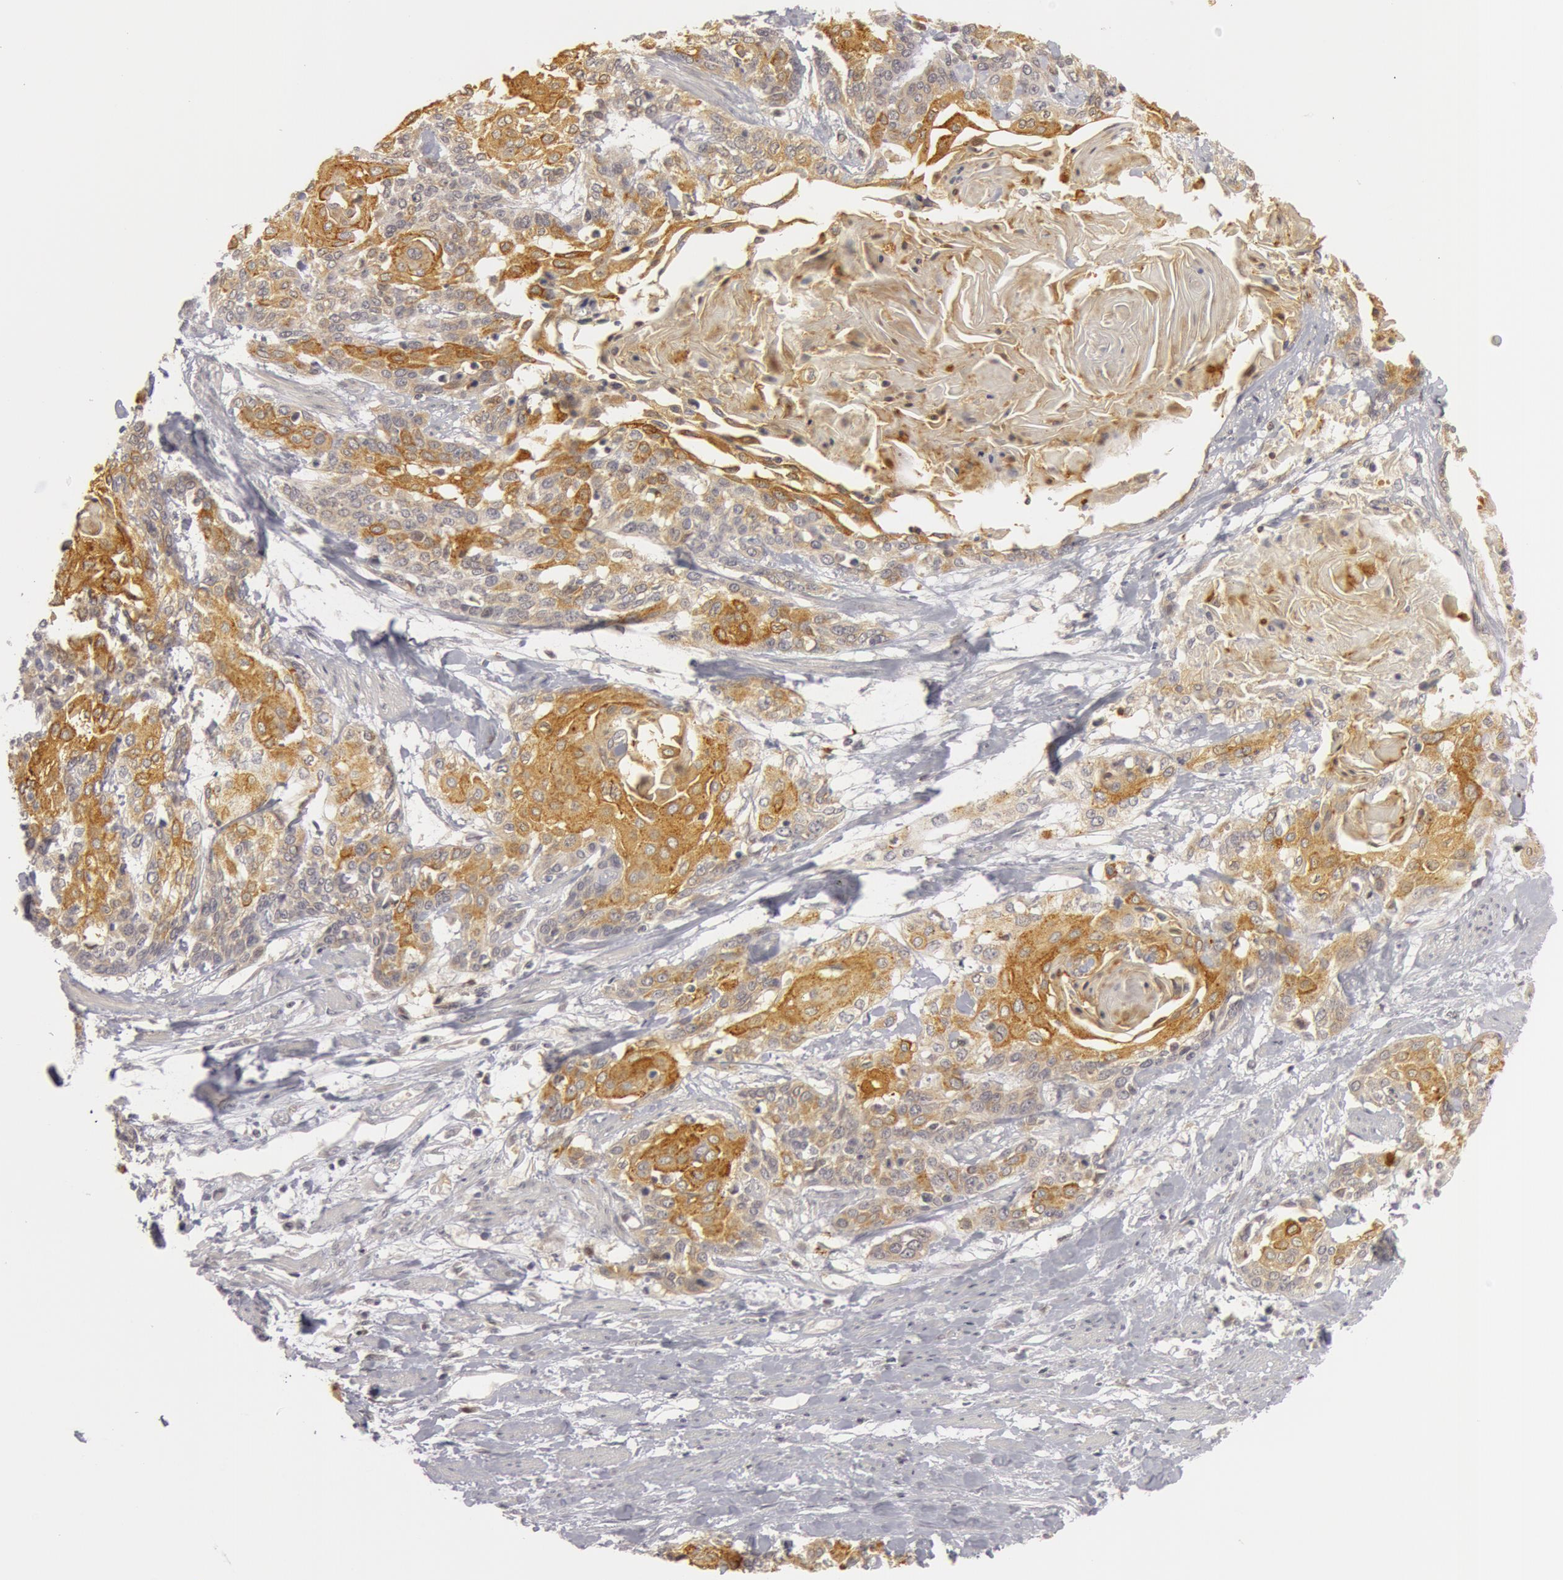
{"staining": {"intensity": "weak", "quantity": "25%-75%", "location": "cytoplasmic/membranous"}, "tissue": "cervical cancer", "cell_type": "Tumor cells", "image_type": "cancer", "snomed": [{"axis": "morphology", "description": "Squamous cell carcinoma, NOS"}, {"axis": "topography", "description": "Cervix"}], "caption": "Cervical cancer stained with a brown dye demonstrates weak cytoplasmic/membranous positive positivity in about 25%-75% of tumor cells.", "gene": "OASL", "patient": {"sex": "female", "age": 57}}